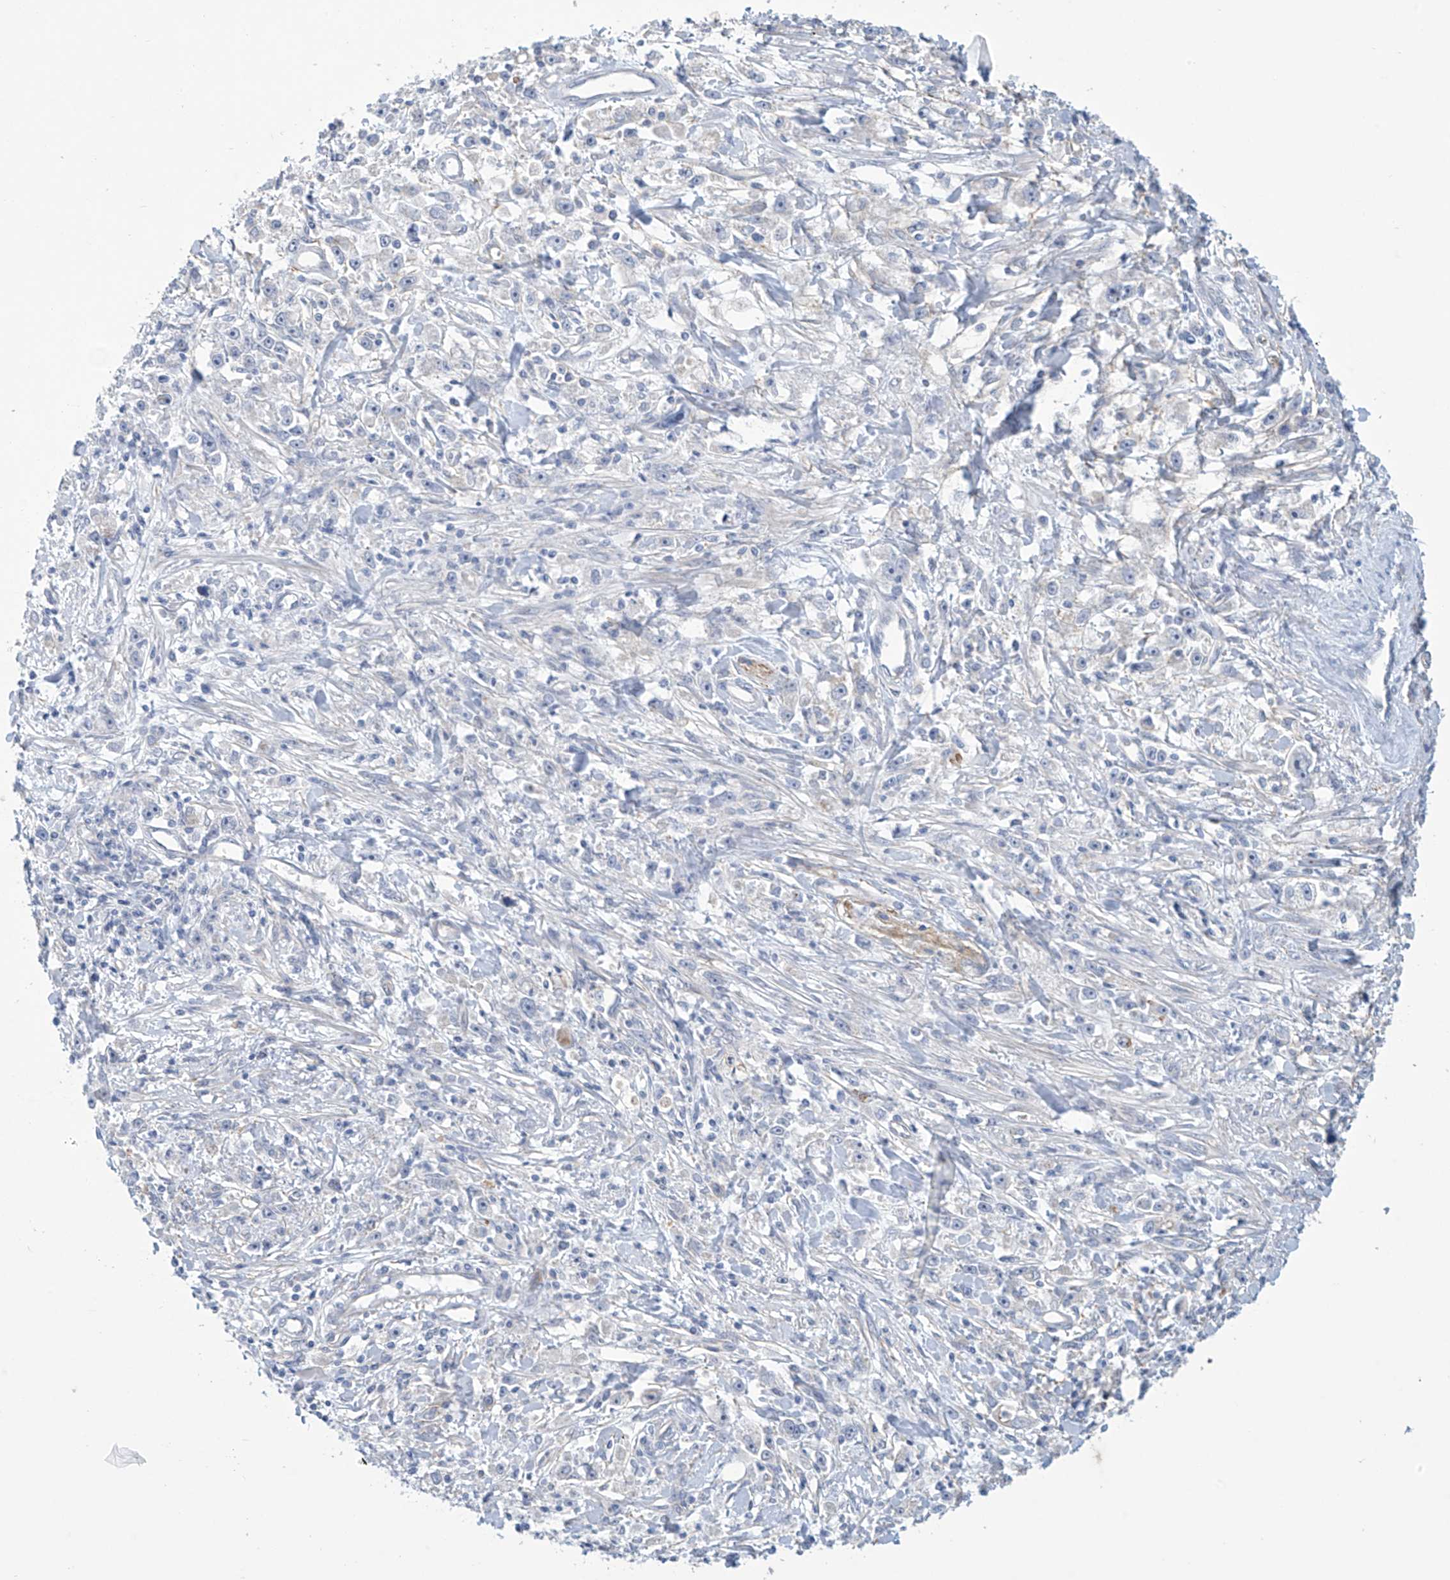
{"staining": {"intensity": "negative", "quantity": "none", "location": "none"}, "tissue": "stomach cancer", "cell_type": "Tumor cells", "image_type": "cancer", "snomed": [{"axis": "morphology", "description": "Adenocarcinoma, NOS"}, {"axis": "topography", "description": "Stomach"}], "caption": "Histopathology image shows no protein staining in tumor cells of adenocarcinoma (stomach) tissue.", "gene": "ABHD13", "patient": {"sex": "female", "age": 59}}